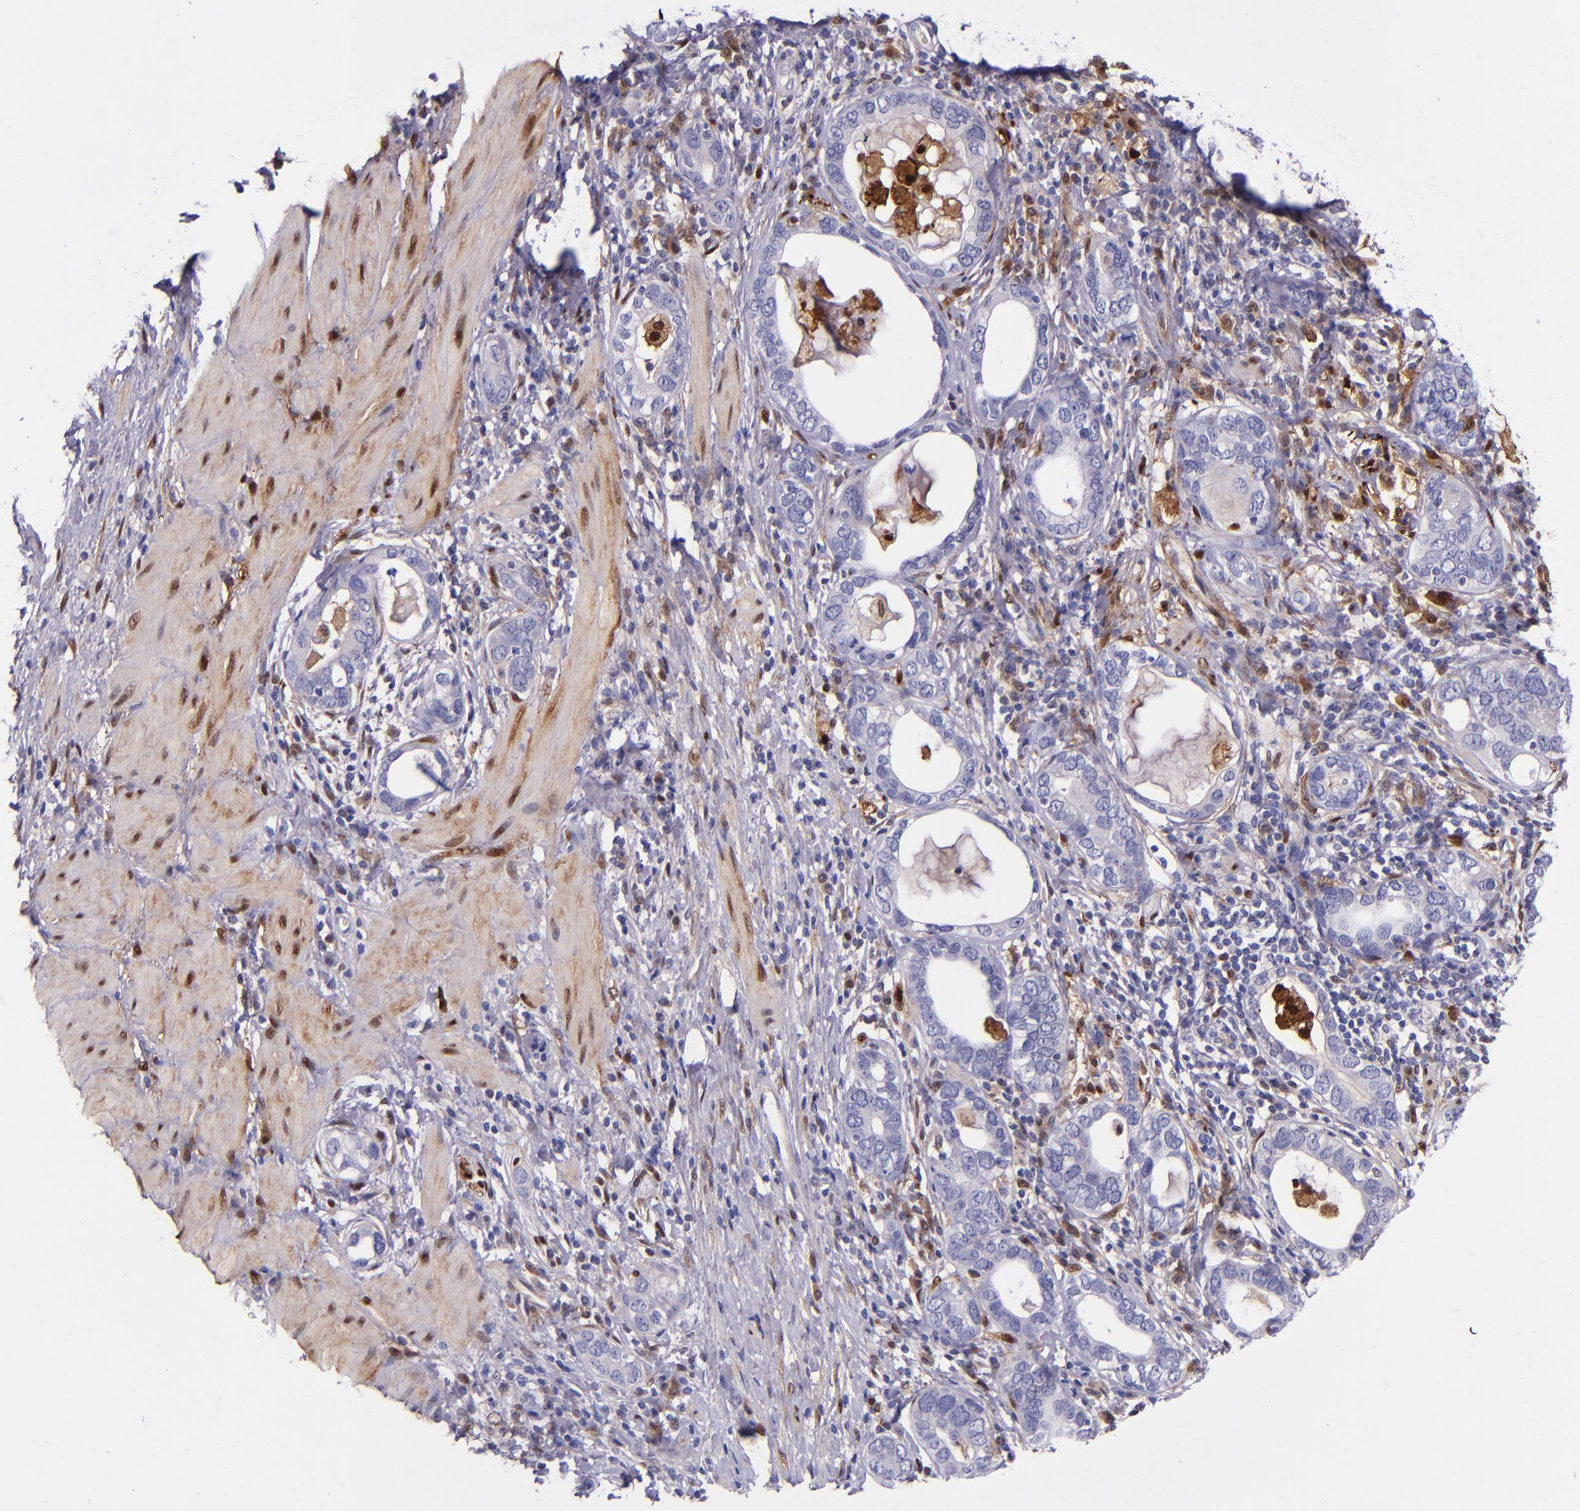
{"staining": {"intensity": "negative", "quantity": "none", "location": "none"}, "tissue": "stomach cancer", "cell_type": "Tumor cells", "image_type": "cancer", "snomed": [{"axis": "morphology", "description": "Adenocarcinoma, NOS"}, {"axis": "topography", "description": "Stomach, lower"}], "caption": "This photomicrograph is of stomach cancer (adenocarcinoma) stained with IHC to label a protein in brown with the nuclei are counter-stained blue. There is no staining in tumor cells.", "gene": "LGALS1", "patient": {"sex": "female", "age": 93}}